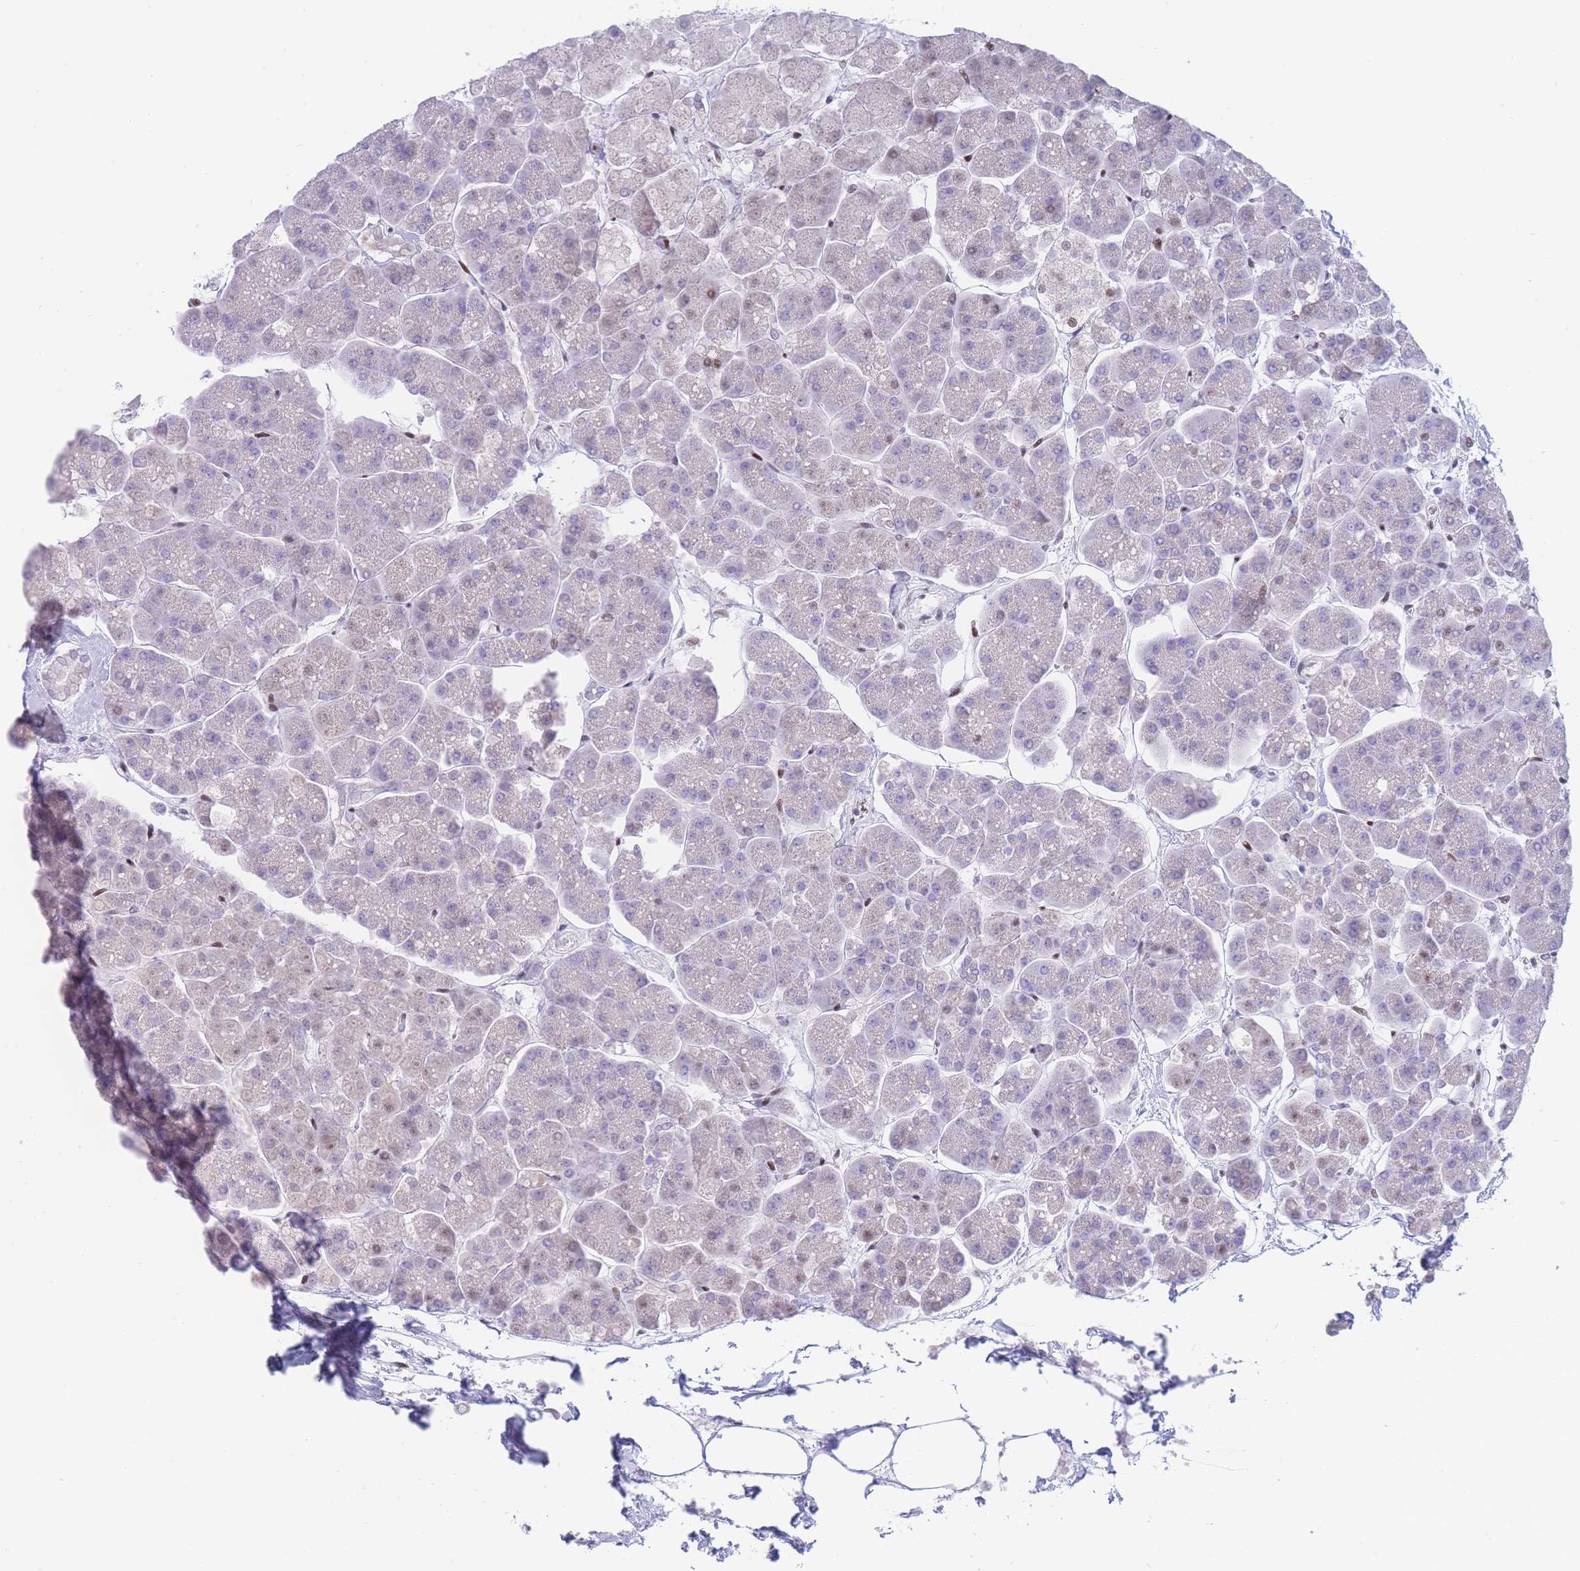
{"staining": {"intensity": "negative", "quantity": "none", "location": "none"}, "tissue": "pancreas", "cell_type": "Exocrine glandular cells", "image_type": "normal", "snomed": [{"axis": "morphology", "description": "Normal tissue, NOS"}, {"axis": "topography", "description": "Pancreas"}, {"axis": "topography", "description": "Peripheral nerve tissue"}], "caption": "A high-resolution photomicrograph shows immunohistochemistry (IHC) staining of unremarkable pancreas, which exhibits no significant positivity in exocrine glandular cells. (DAB immunohistochemistry (IHC) with hematoxylin counter stain).", "gene": "PSMB5", "patient": {"sex": "male", "age": 54}}